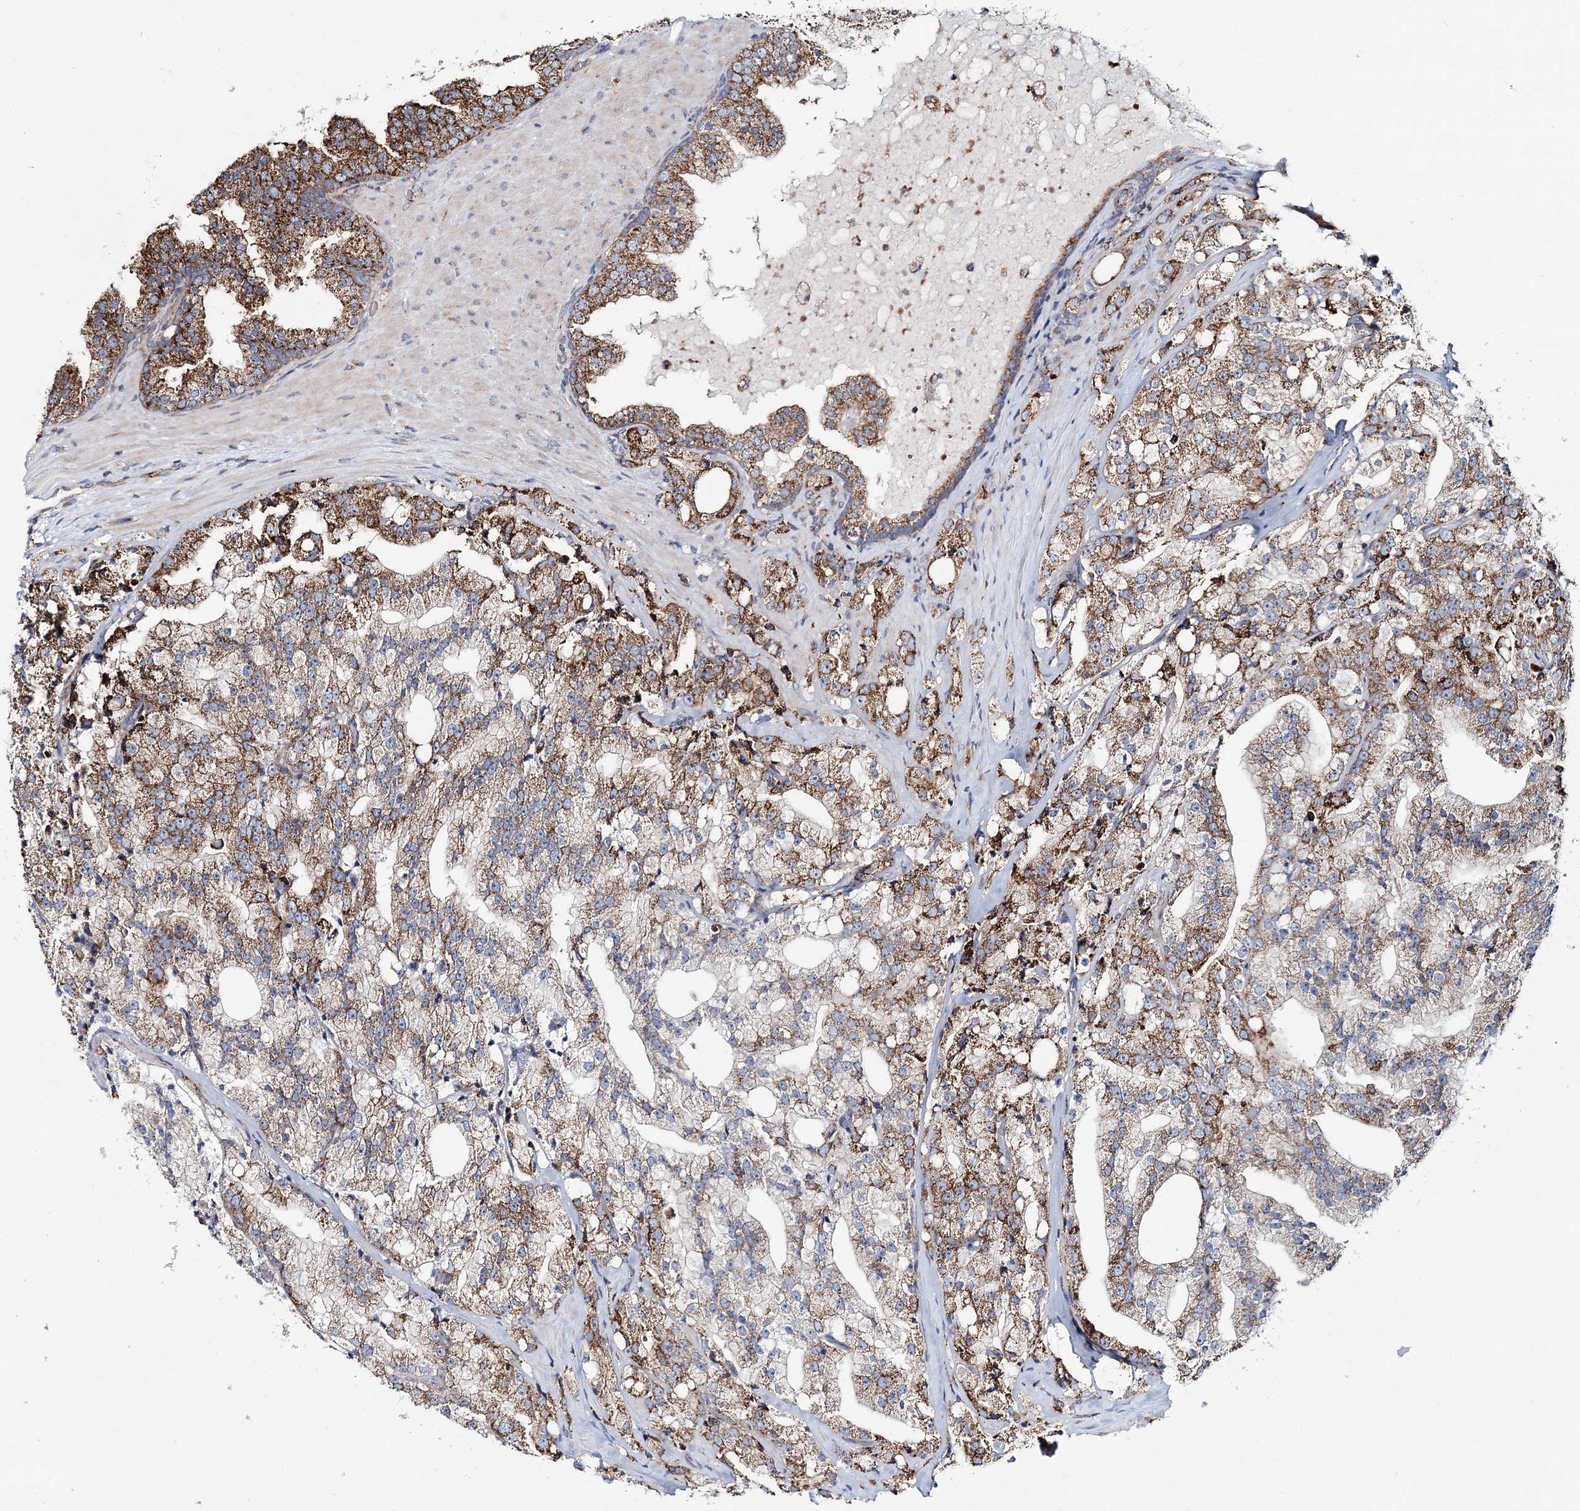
{"staining": {"intensity": "moderate", "quantity": ">75%", "location": "cytoplasmic/membranous"}, "tissue": "prostate cancer", "cell_type": "Tumor cells", "image_type": "cancer", "snomed": [{"axis": "morphology", "description": "Adenocarcinoma, High grade"}, {"axis": "topography", "description": "Prostate"}], "caption": "Brown immunohistochemical staining in prostate cancer (high-grade adenocarcinoma) shows moderate cytoplasmic/membranous staining in approximately >75% of tumor cells.", "gene": "ARHGAP6", "patient": {"sex": "male", "age": 64}}